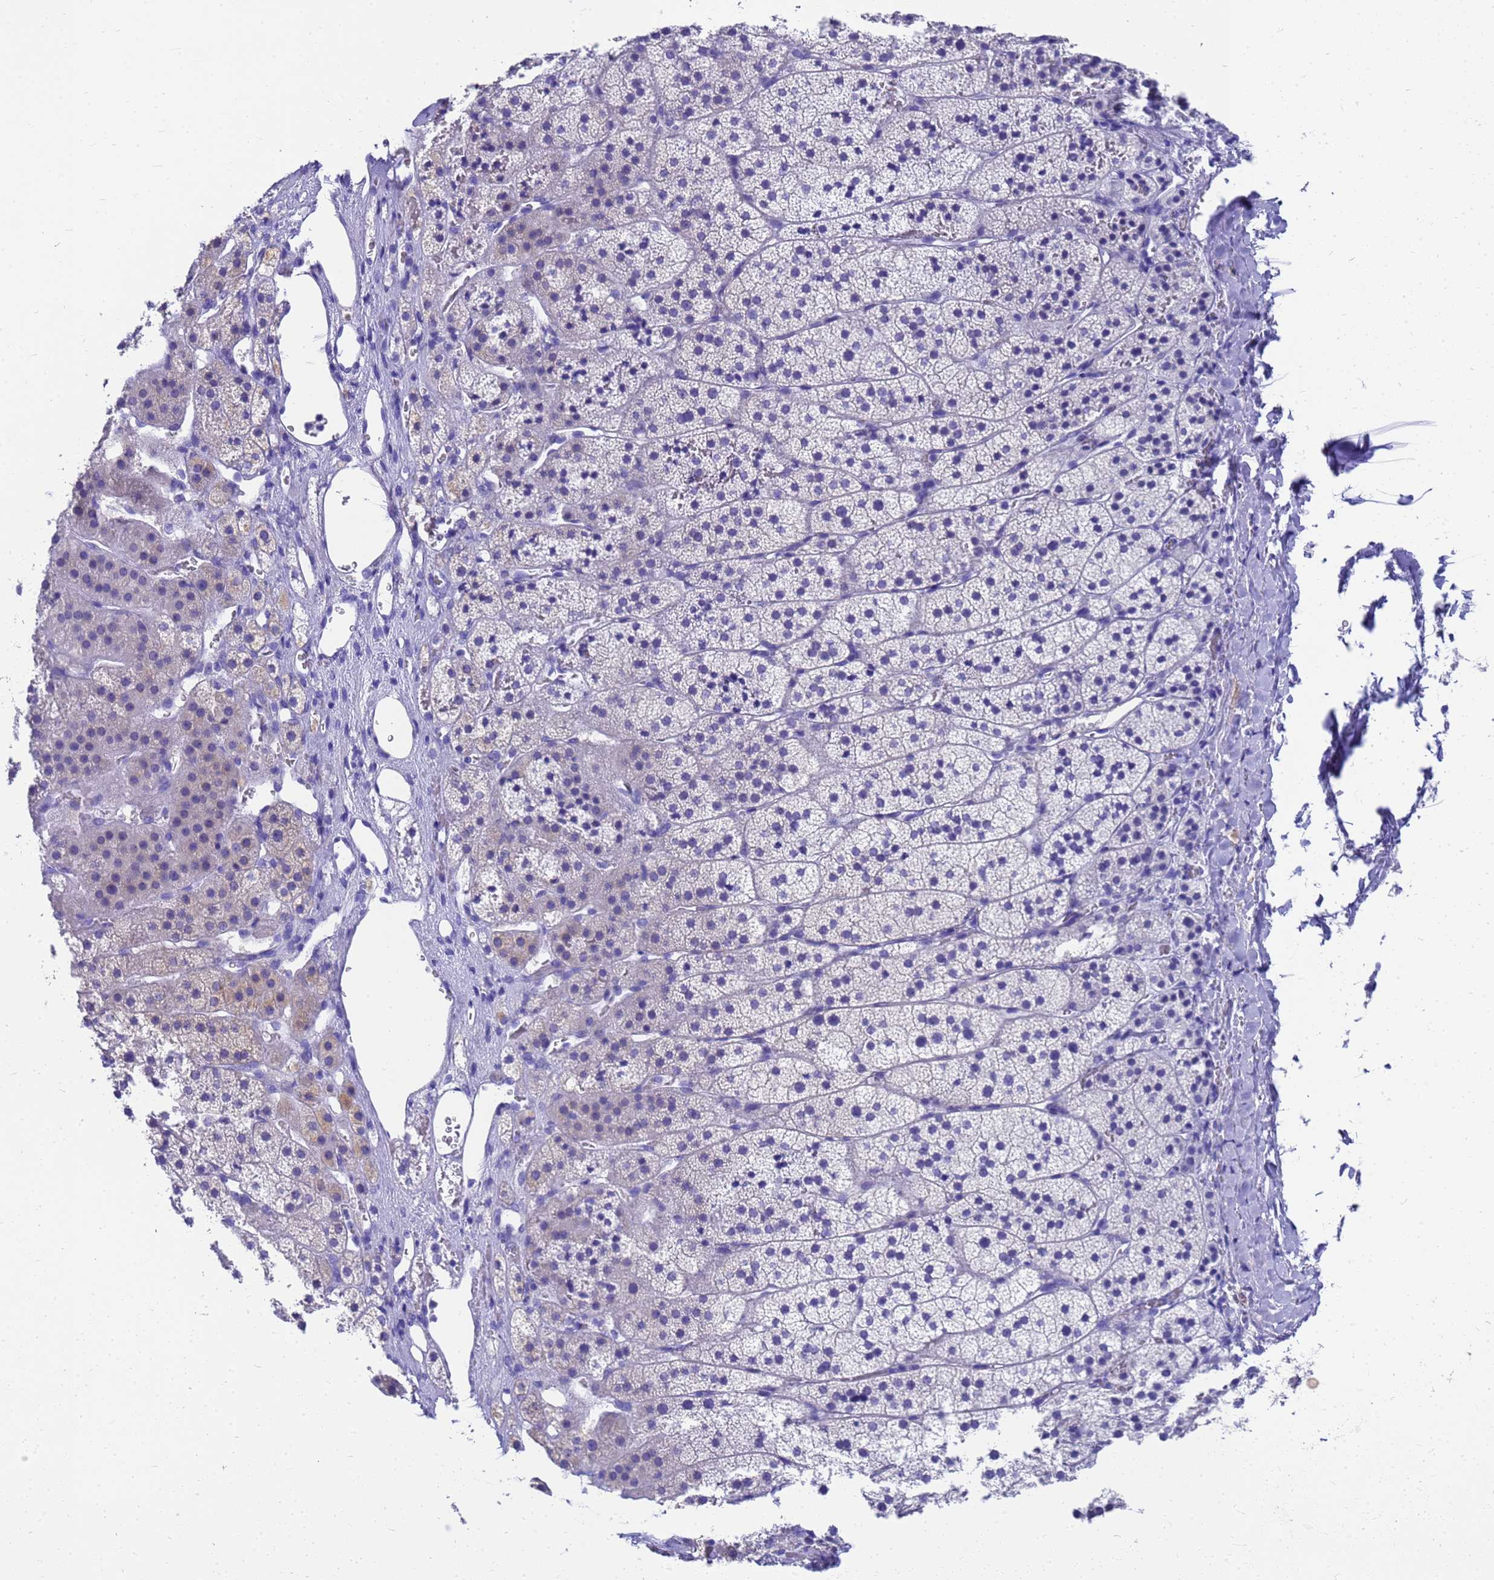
{"staining": {"intensity": "weak", "quantity": "<25%", "location": "cytoplasmic/membranous"}, "tissue": "adrenal gland", "cell_type": "Glandular cells", "image_type": "normal", "snomed": [{"axis": "morphology", "description": "Normal tissue, NOS"}, {"axis": "topography", "description": "Adrenal gland"}], "caption": "DAB immunohistochemical staining of unremarkable adrenal gland demonstrates no significant staining in glandular cells.", "gene": "MS4A13", "patient": {"sex": "female", "age": 44}}